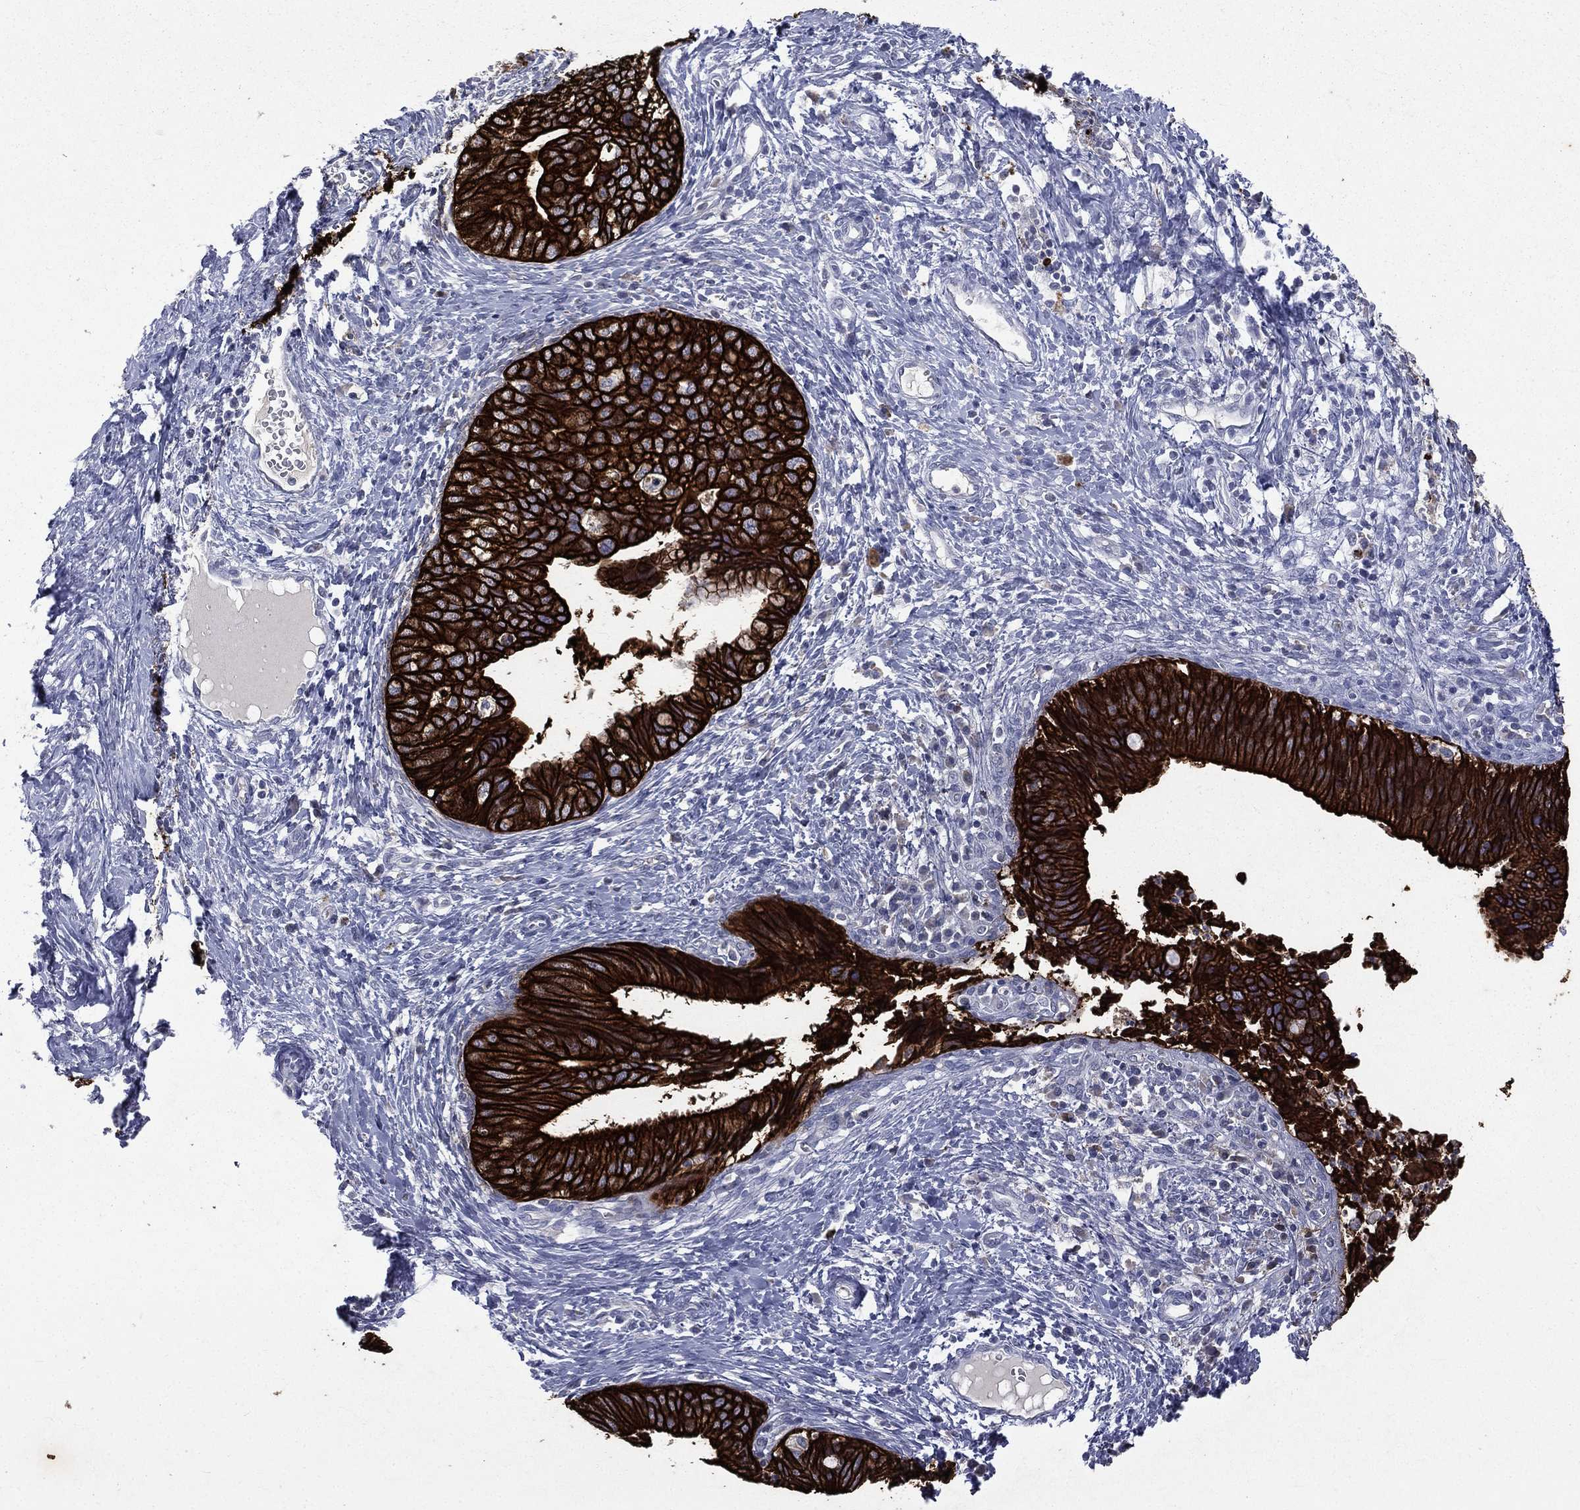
{"staining": {"intensity": "strong", "quantity": ">75%", "location": "cytoplasmic/membranous"}, "tissue": "cervical cancer", "cell_type": "Tumor cells", "image_type": "cancer", "snomed": [{"axis": "morphology", "description": "Adenocarcinoma, NOS"}, {"axis": "topography", "description": "Cervix"}], "caption": "Cervical cancer stained for a protein (brown) demonstrates strong cytoplasmic/membranous positive staining in approximately >75% of tumor cells.", "gene": "KRT7", "patient": {"sex": "female", "age": 42}}